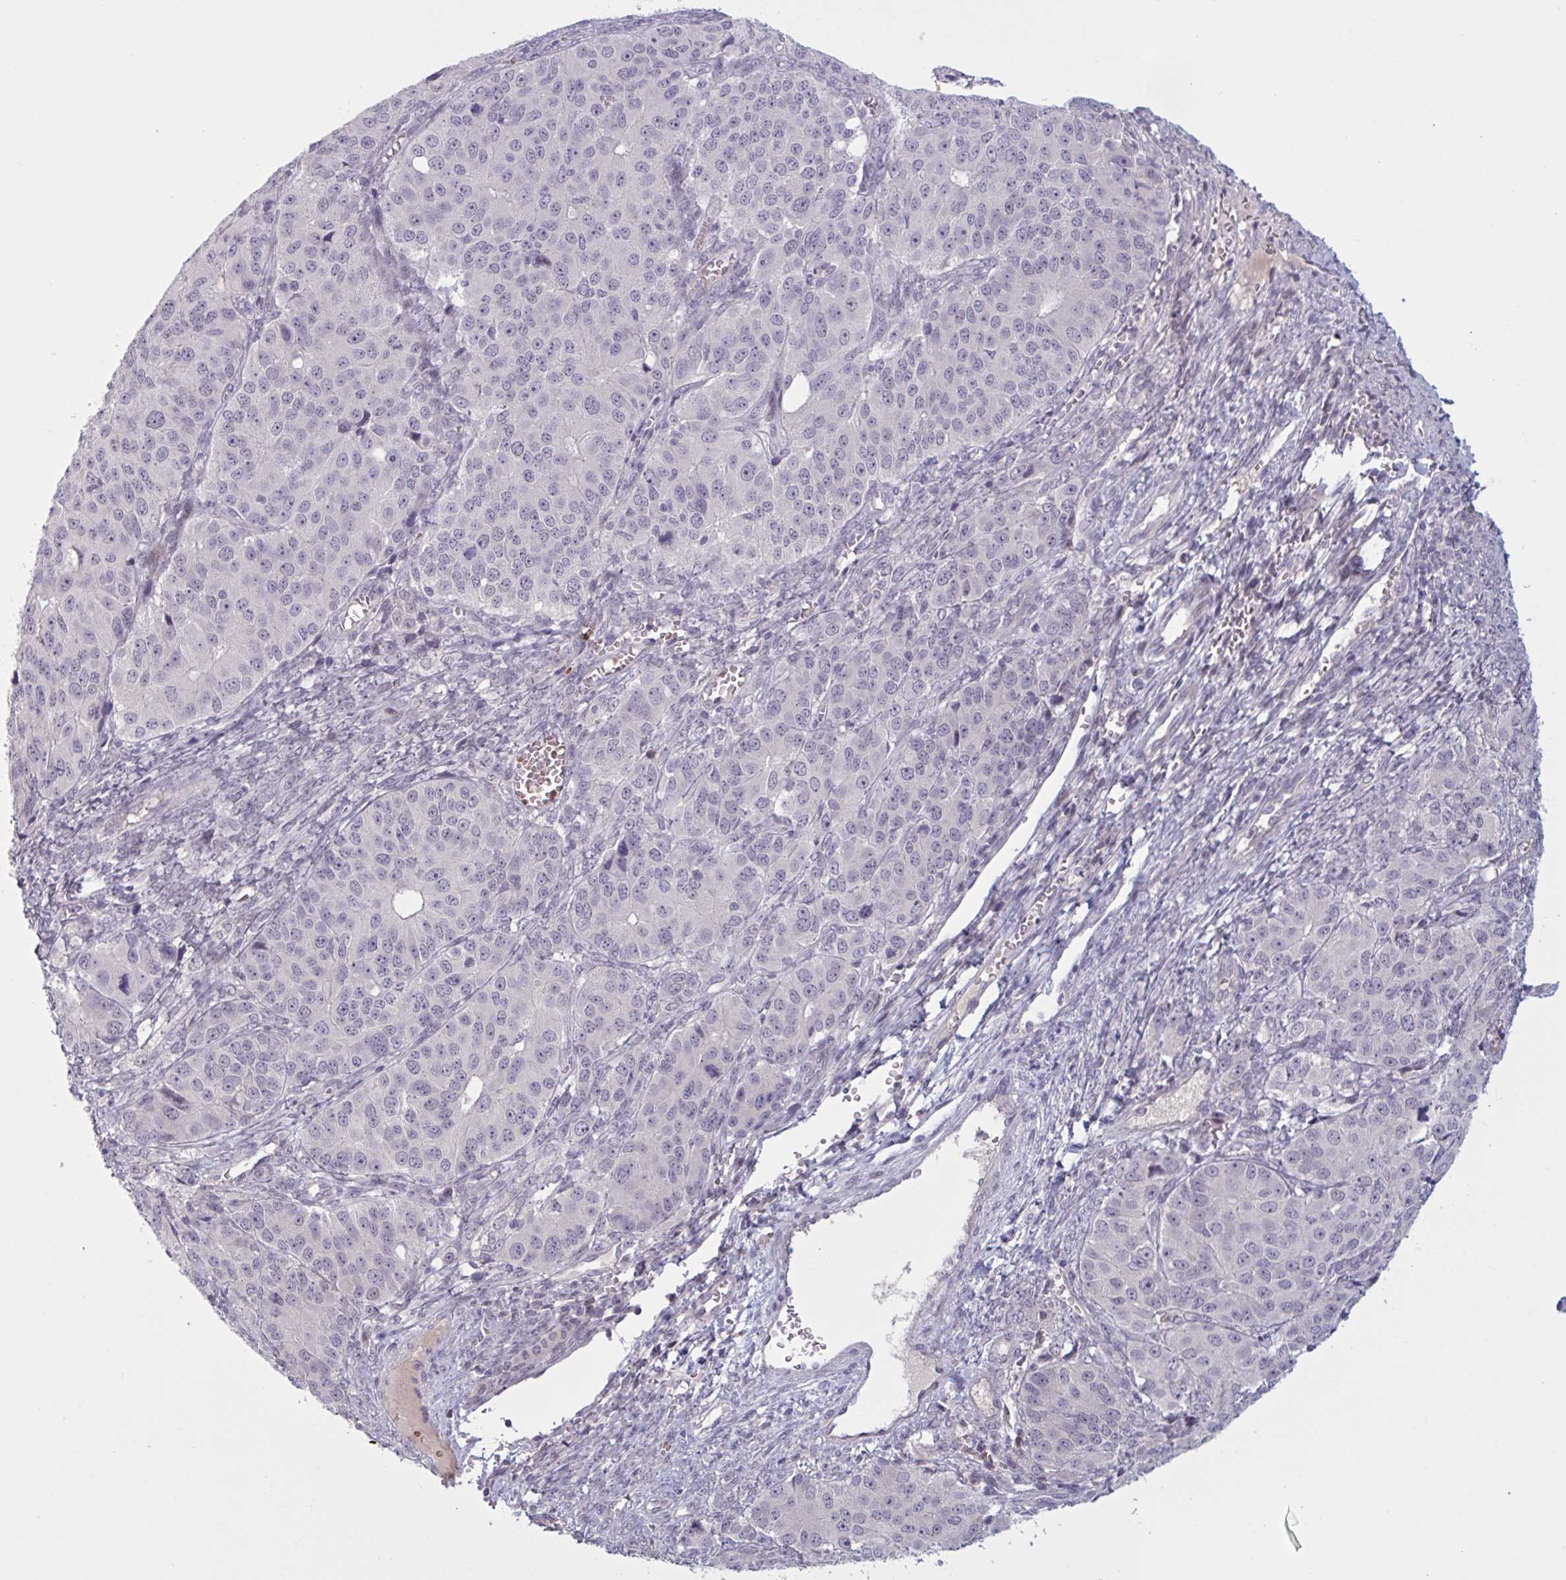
{"staining": {"intensity": "negative", "quantity": "none", "location": "none"}, "tissue": "ovarian cancer", "cell_type": "Tumor cells", "image_type": "cancer", "snomed": [{"axis": "morphology", "description": "Carcinoma, endometroid"}, {"axis": "topography", "description": "Ovary"}], "caption": "IHC histopathology image of endometroid carcinoma (ovarian) stained for a protein (brown), which reveals no staining in tumor cells.", "gene": "RFPL4B", "patient": {"sex": "female", "age": 51}}